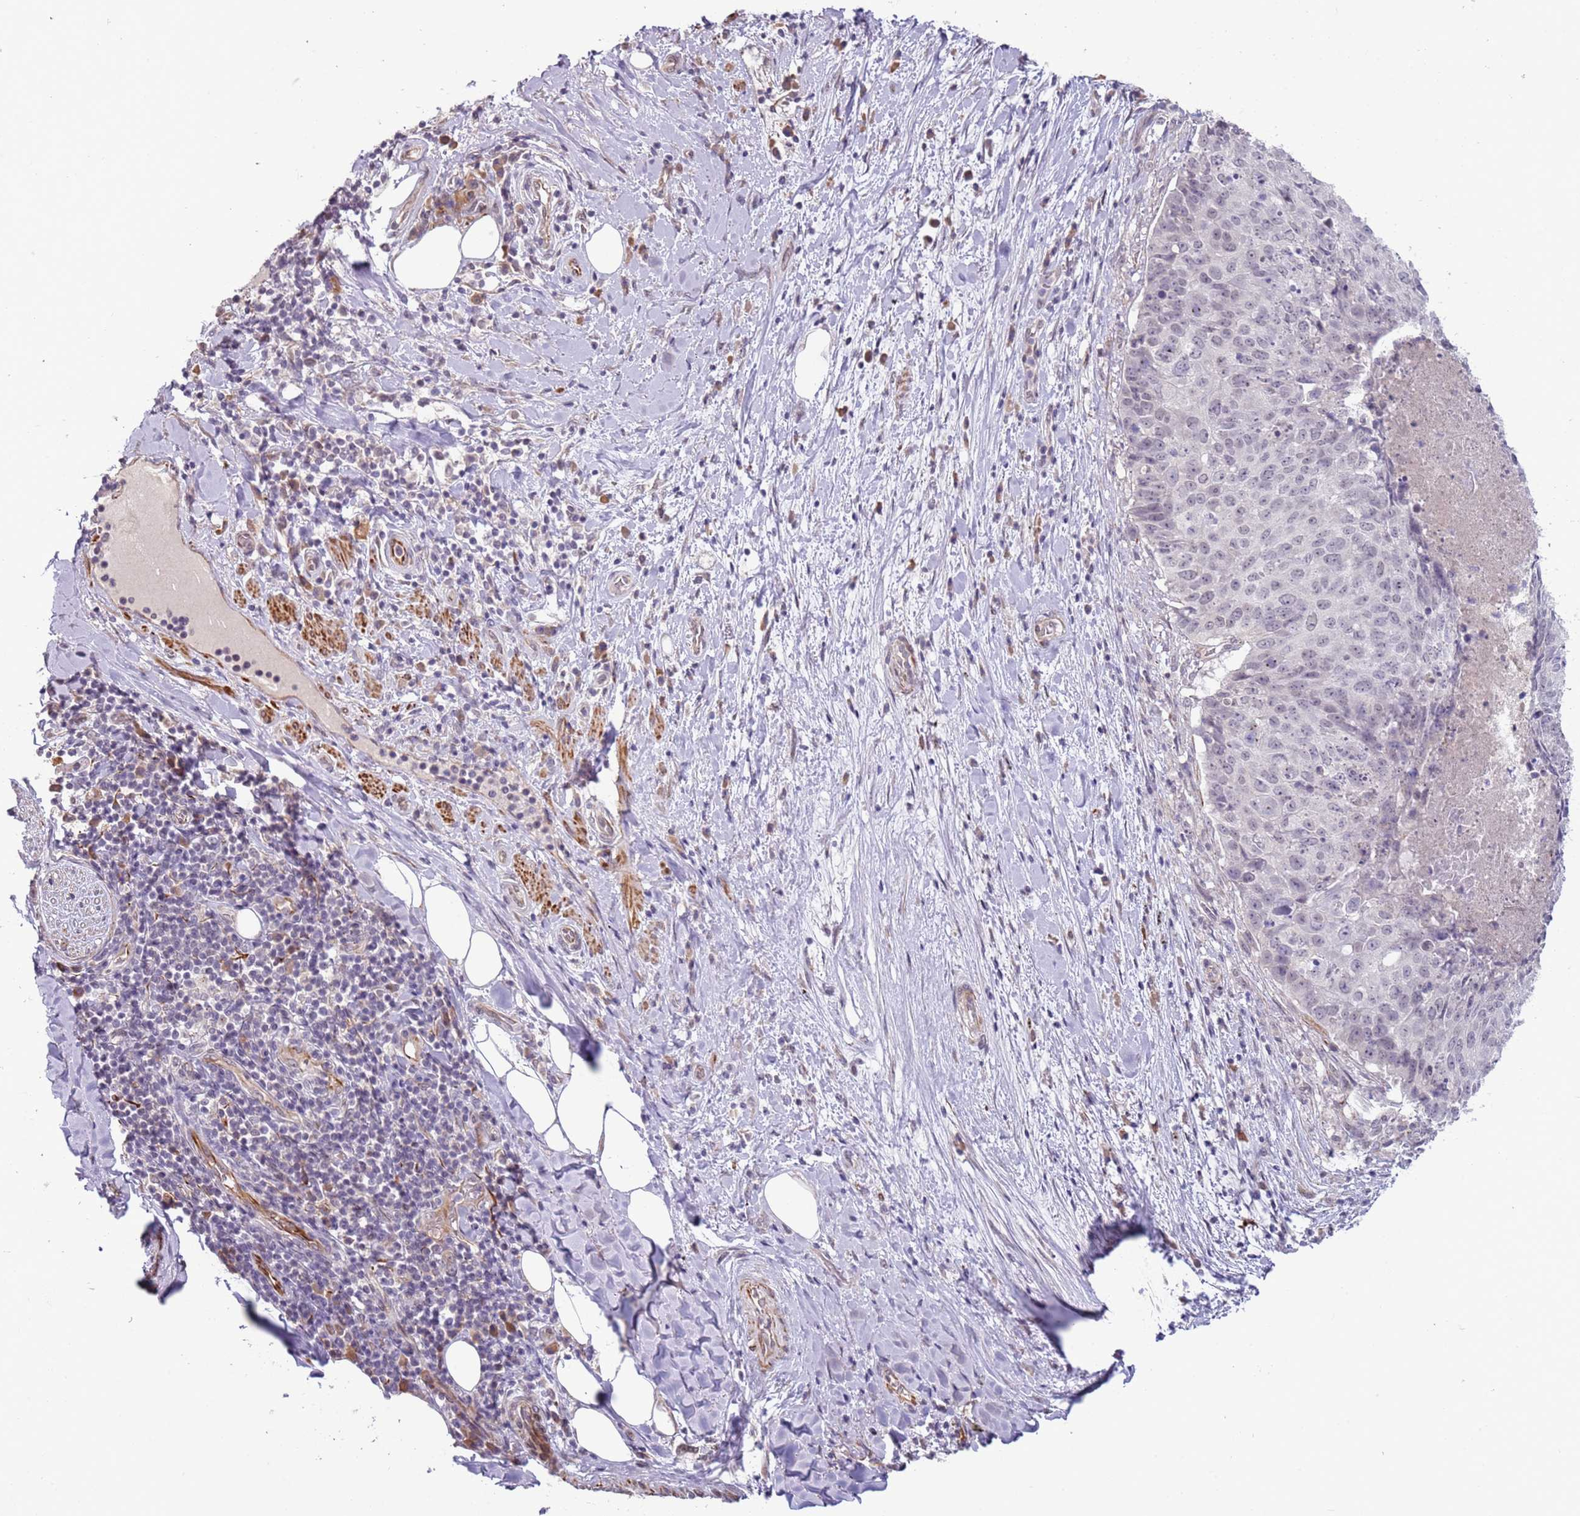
{"staining": {"intensity": "negative", "quantity": "none", "location": "none"}, "tissue": "adipose tissue", "cell_type": "Adipocytes", "image_type": "normal", "snomed": [{"axis": "morphology", "description": "Normal tissue, NOS"}, {"axis": "morphology", "description": "Squamous cell carcinoma, NOS"}, {"axis": "topography", "description": "Bronchus"}, {"axis": "topography", "description": "Lung"}], "caption": "DAB immunohistochemical staining of normal human adipose tissue exhibits no significant expression in adipocytes.", "gene": "ENSG00000271254", "patient": {"sex": "male", "age": 64}}